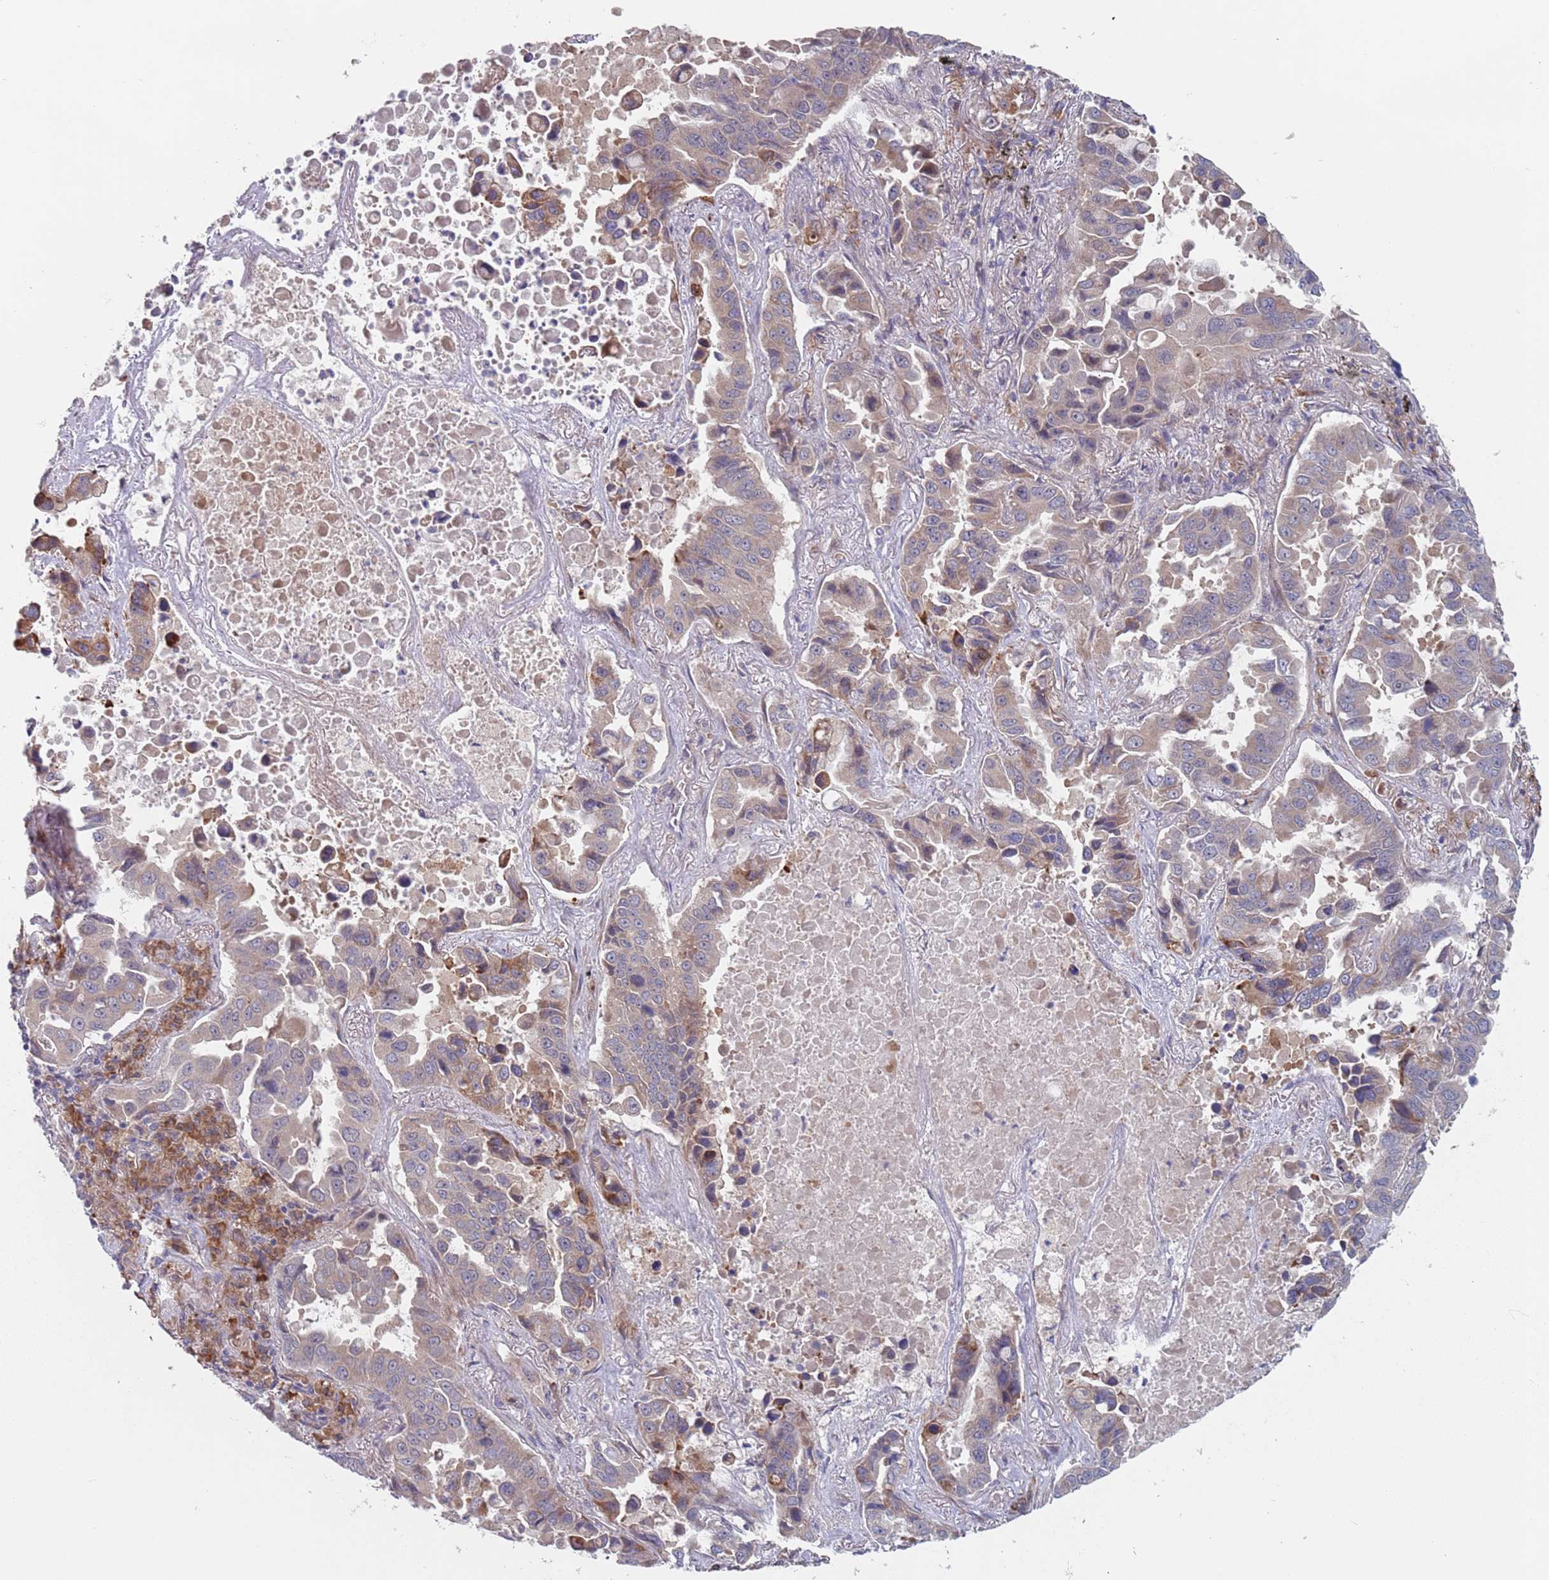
{"staining": {"intensity": "moderate", "quantity": "<25%", "location": "cytoplasmic/membranous"}, "tissue": "lung cancer", "cell_type": "Tumor cells", "image_type": "cancer", "snomed": [{"axis": "morphology", "description": "Adenocarcinoma, NOS"}, {"axis": "topography", "description": "Lung"}], "caption": "The micrograph shows a brown stain indicating the presence of a protein in the cytoplasmic/membranous of tumor cells in lung cancer (adenocarcinoma).", "gene": "ZNF140", "patient": {"sex": "male", "age": 64}}